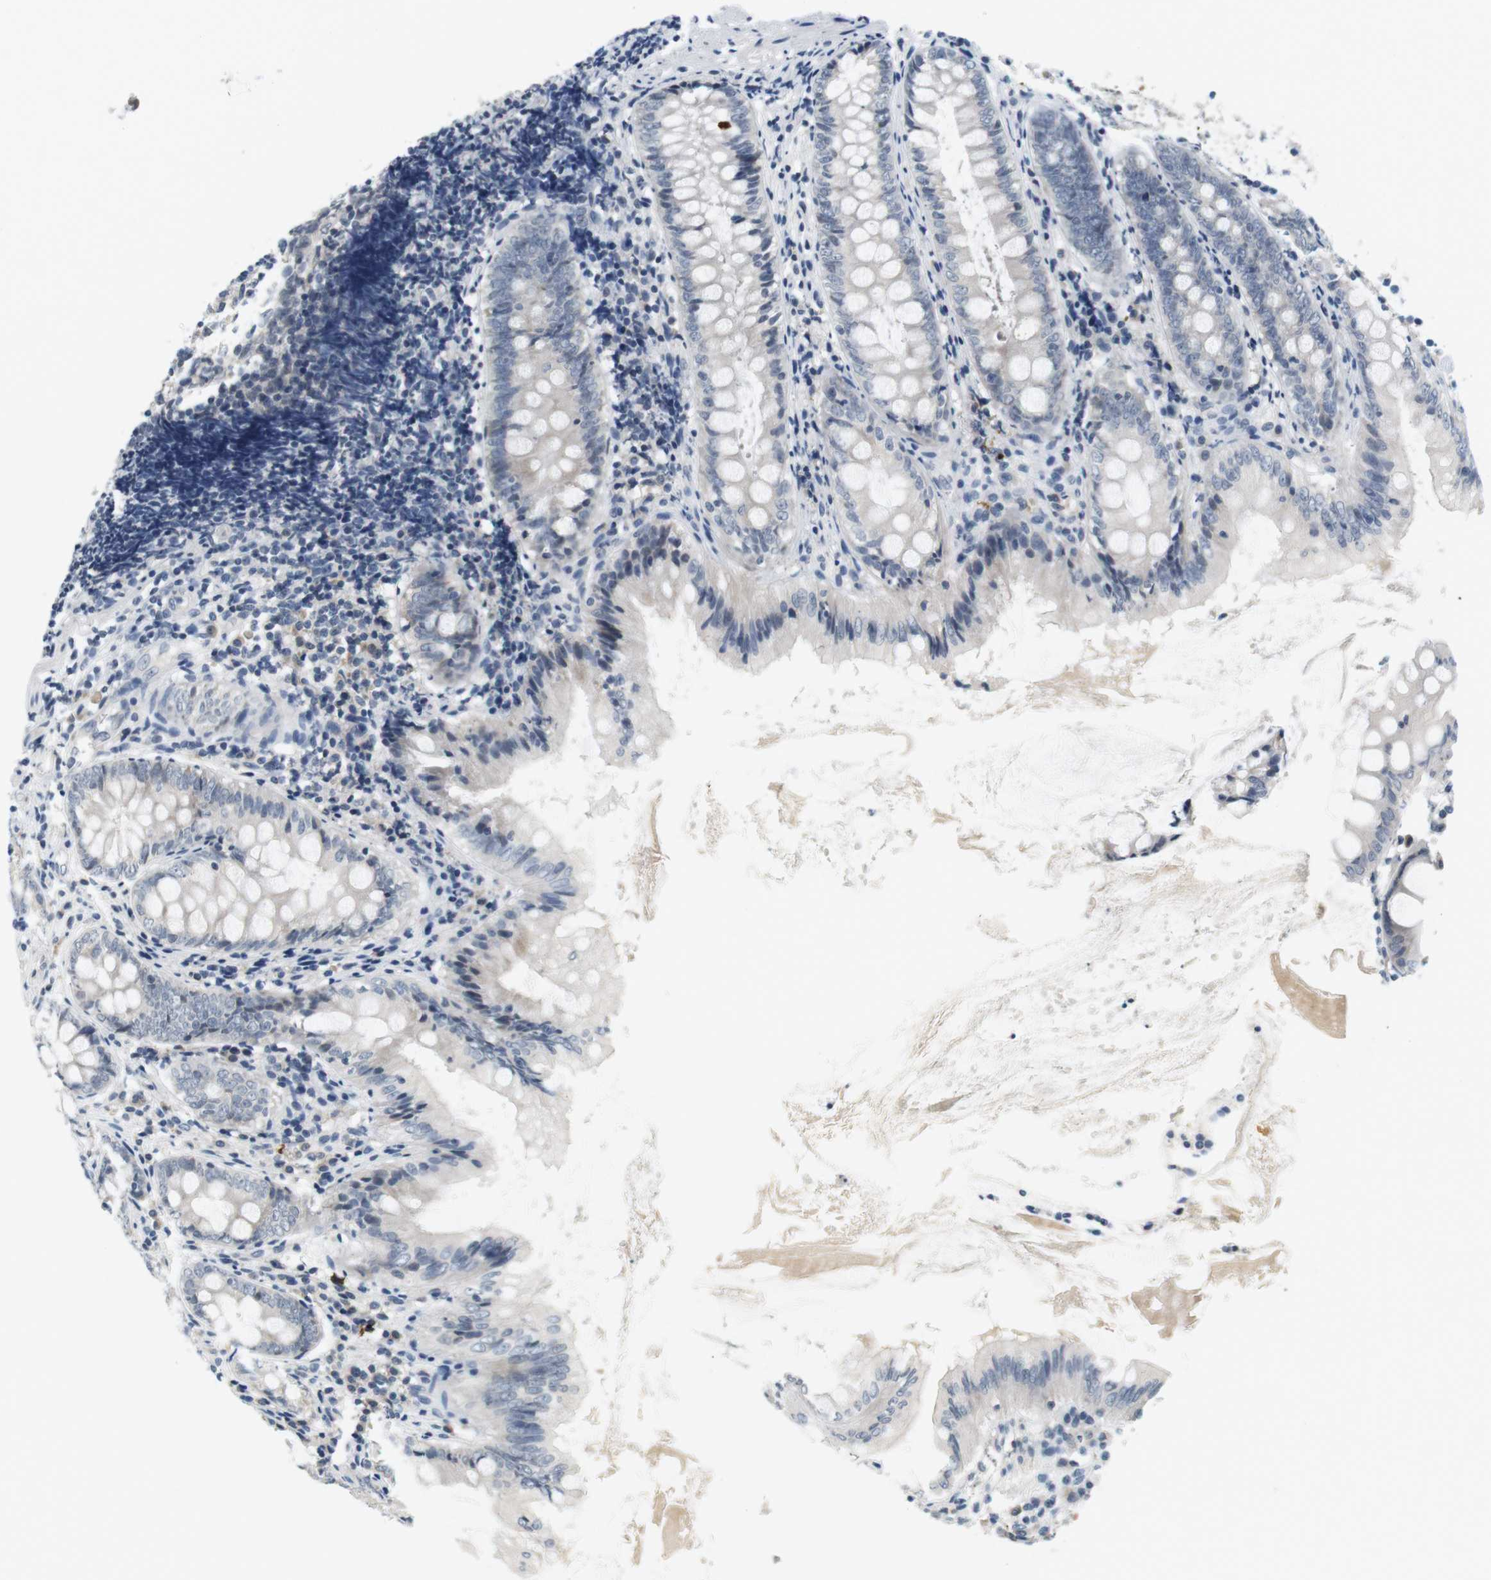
{"staining": {"intensity": "negative", "quantity": "none", "location": "none"}, "tissue": "appendix", "cell_type": "Glandular cells", "image_type": "normal", "snomed": [{"axis": "morphology", "description": "Normal tissue, NOS"}, {"axis": "topography", "description": "Appendix"}], "caption": "Immunohistochemical staining of benign human appendix reveals no significant positivity in glandular cells.", "gene": "WNT7A", "patient": {"sex": "female", "age": 77}}